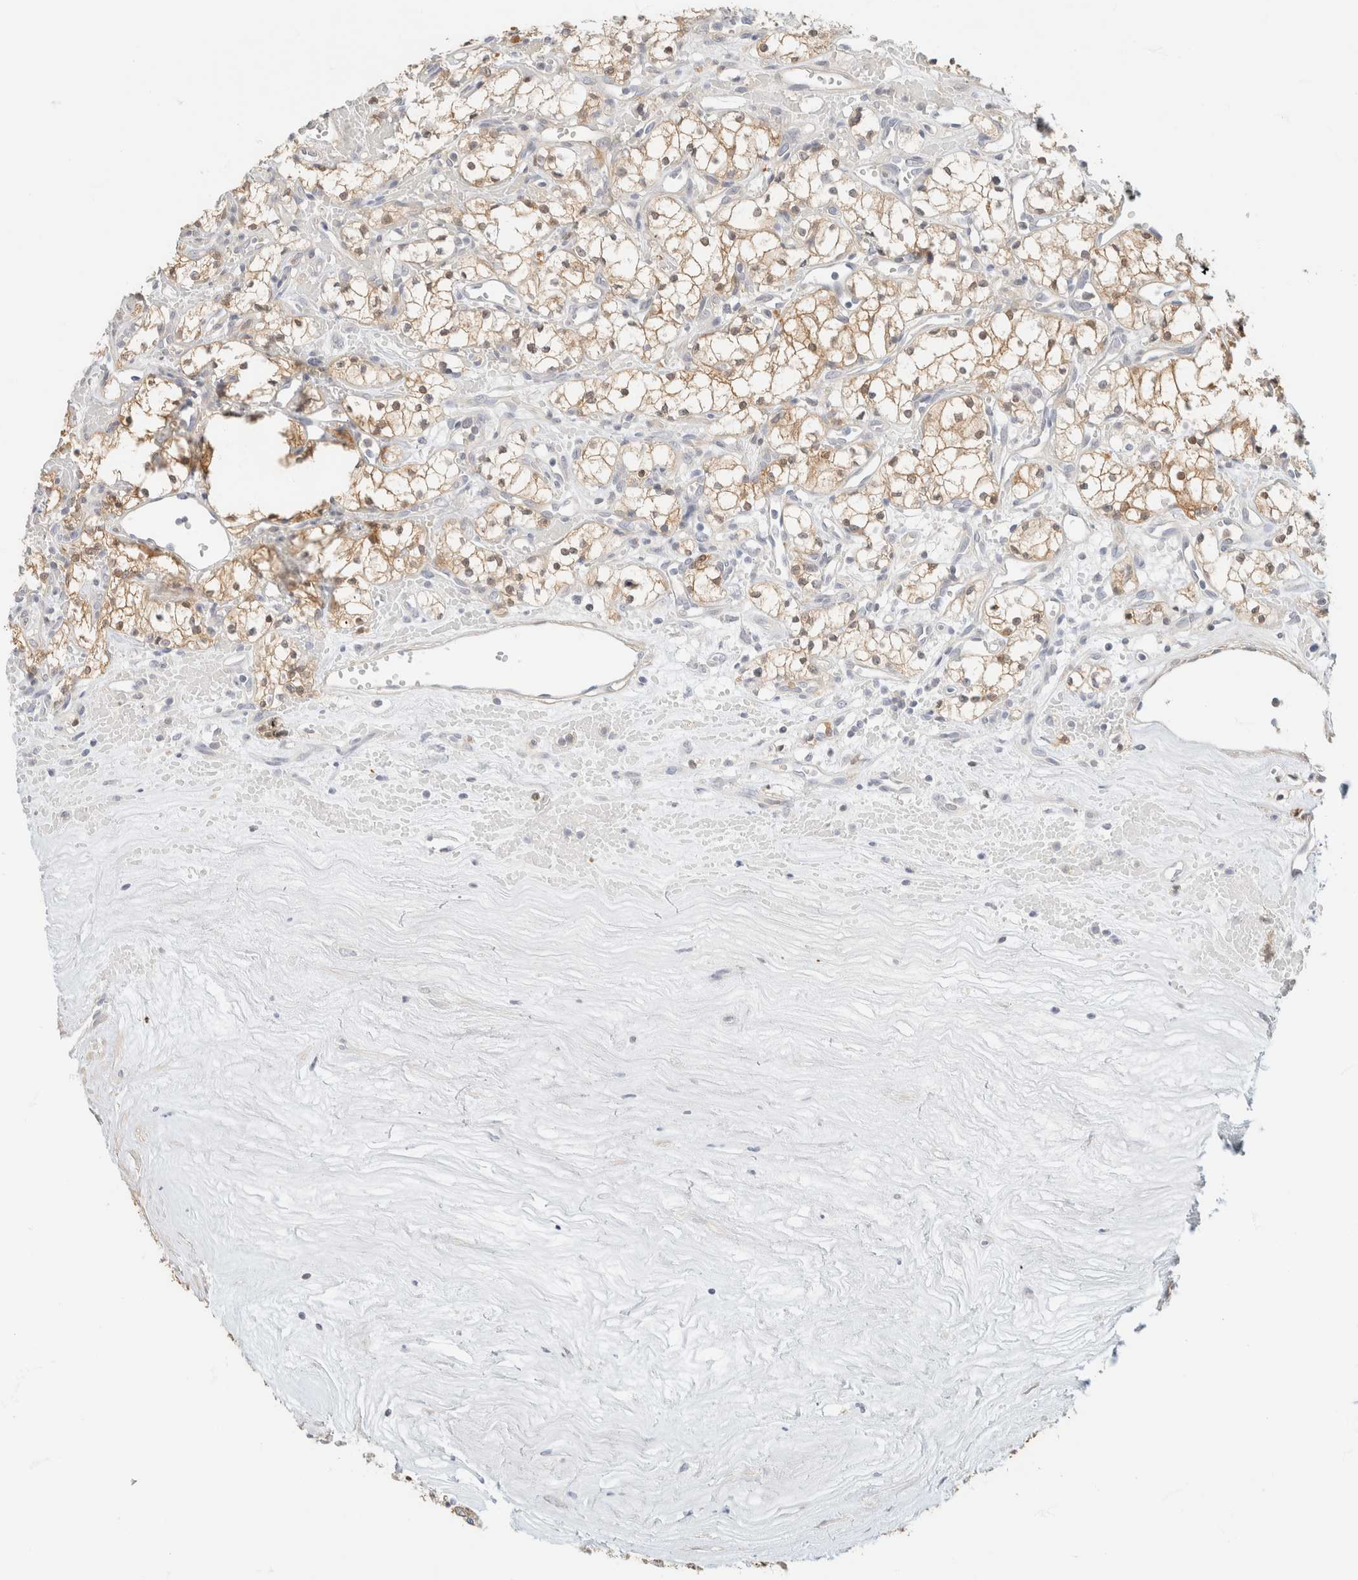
{"staining": {"intensity": "weak", "quantity": "25%-75%", "location": "cytoplasmic/membranous"}, "tissue": "renal cancer", "cell_type": "Tumor cells", "image_type": "cancer", "snomed": [{"axis": "morphology", "description": "Adenocarcinoma, NOS"}, {"axis": "topography", "description": "Kidney"}], "caption": "A photomicrograph of renal cancer stained for a protein exhibits weak cytoplasmic/membranous brown staining in tumor cells.", "gene": "GPI", "patient": {"sex": "male", "age": 59}}